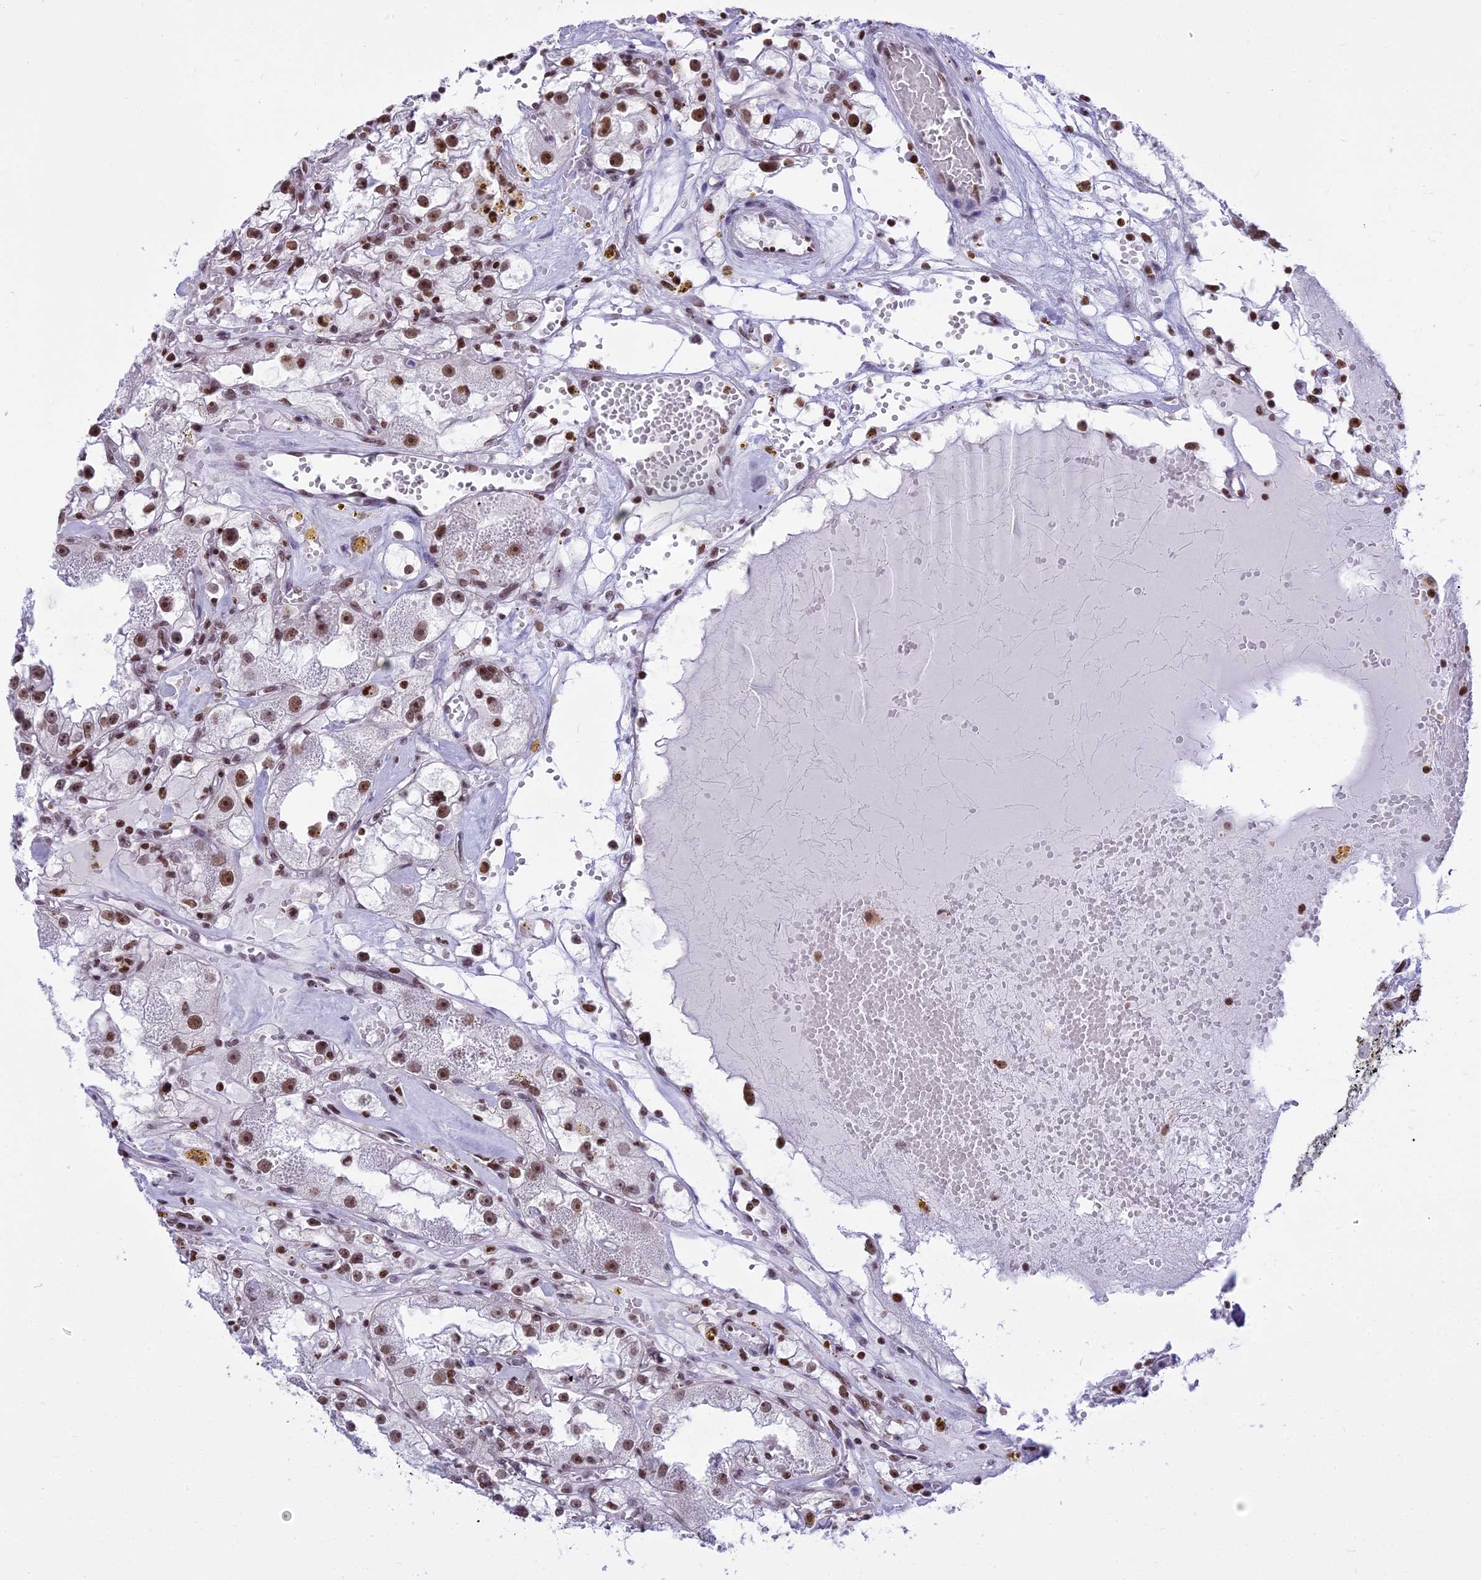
{"staining": {"intensity": "moderate", "quantity": ">75%", "location": "nuclear"}, "tissue": "renal cancer", "cell_type": "Tumor cells", "image_type": "cancer", "snomed": [{"axis": "morphology", "description": "Adenocarcinoma, NOS"}, {"axis": "topography", "description": "Kidney"}], "caption": "Renal cancer (adenocarcinoma) stained for a protein exhibits moderate nuclear positivity in tumor cells.", "gene": "PARP1", "patient": {"sex": "male", "age": 56}}